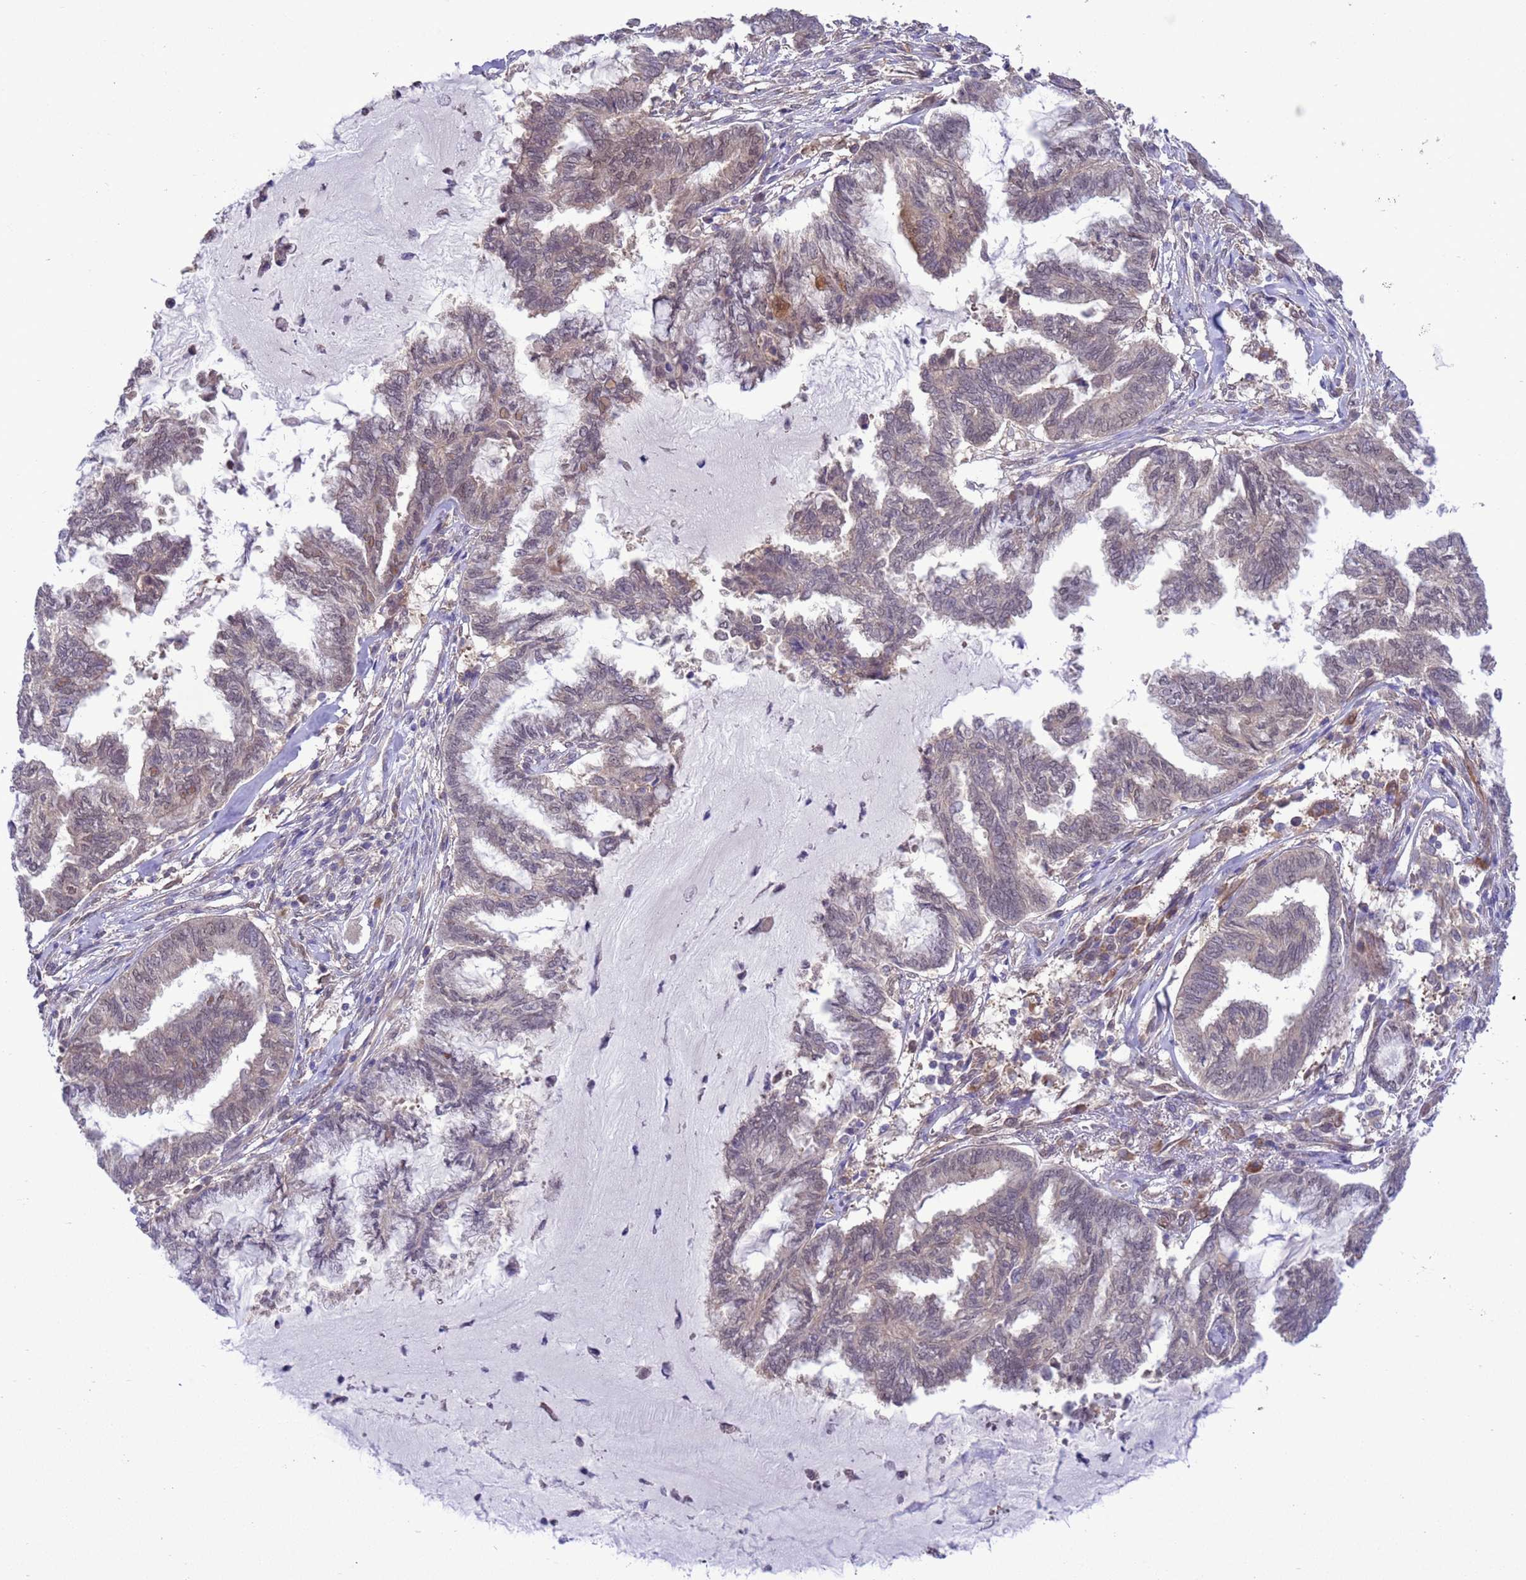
{"staining": {"intensity": "weak", "quantity": "25%-75%", "location": "nuclear"}, "tissue": "endometrial cancer", "cell_type": "Tumor cells", "image_type": "cancer", "snomed": [{"axis": "morphology", "description": "Adenocarcinoma, NOS"}, {"axis": "topography", "description": "Endometrium"}], "caption": "Immunohistochemistry micrograph of neoplastic tissue: endometrial cancer stained using immunohistochemistry reveals low levels of weak protein expression localized specifically in the nuclear of tumor cells, appearing as a nuclear brown color.", "gene": "ZNF461", "patient": {"sex": "female", "age": 86}}